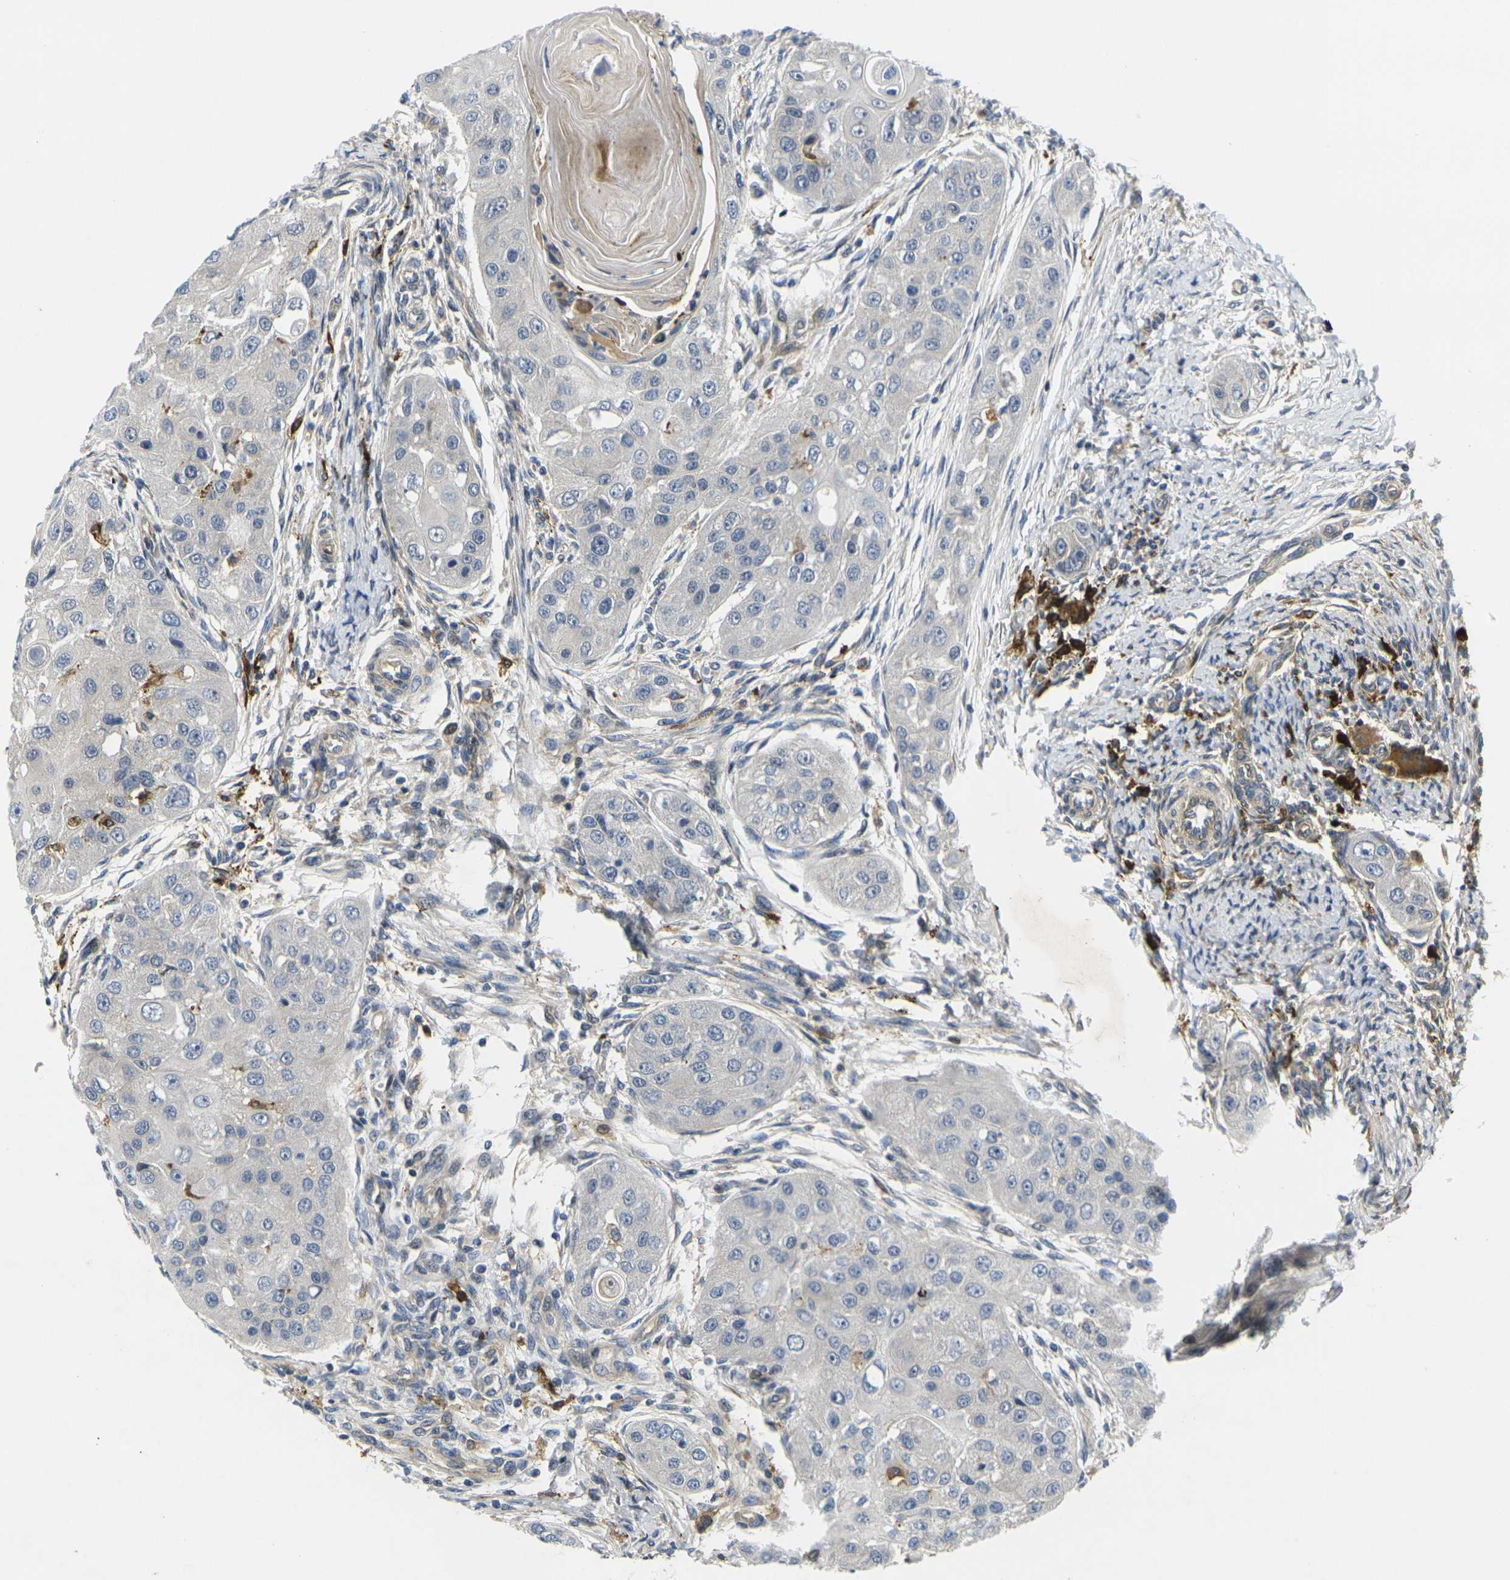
{"staining": {"intensity": "negative", "quantity": "none", "location": "none"}, "tissue": "head and neck cancer", "cell_type": "Tumor cells", "image_type": "cancer", "snomed": [{"axis": "morphology", "description": "Normal tissue, NOS"}, {"axis": "morphology", "description": "Squamous cell carcinoma, NOS"}, {"axis": "topography", "description": "Skeletal muscle"}, {"axis": "topography", "description": "Head-Neck"}], "caption": "This is an immunohistochemistry image of head and neck squamous cell carcinoma. There is no positivity in tumor cells.", "gene": "ROBO2", "patient": {"sex": "male", "age": 51}}